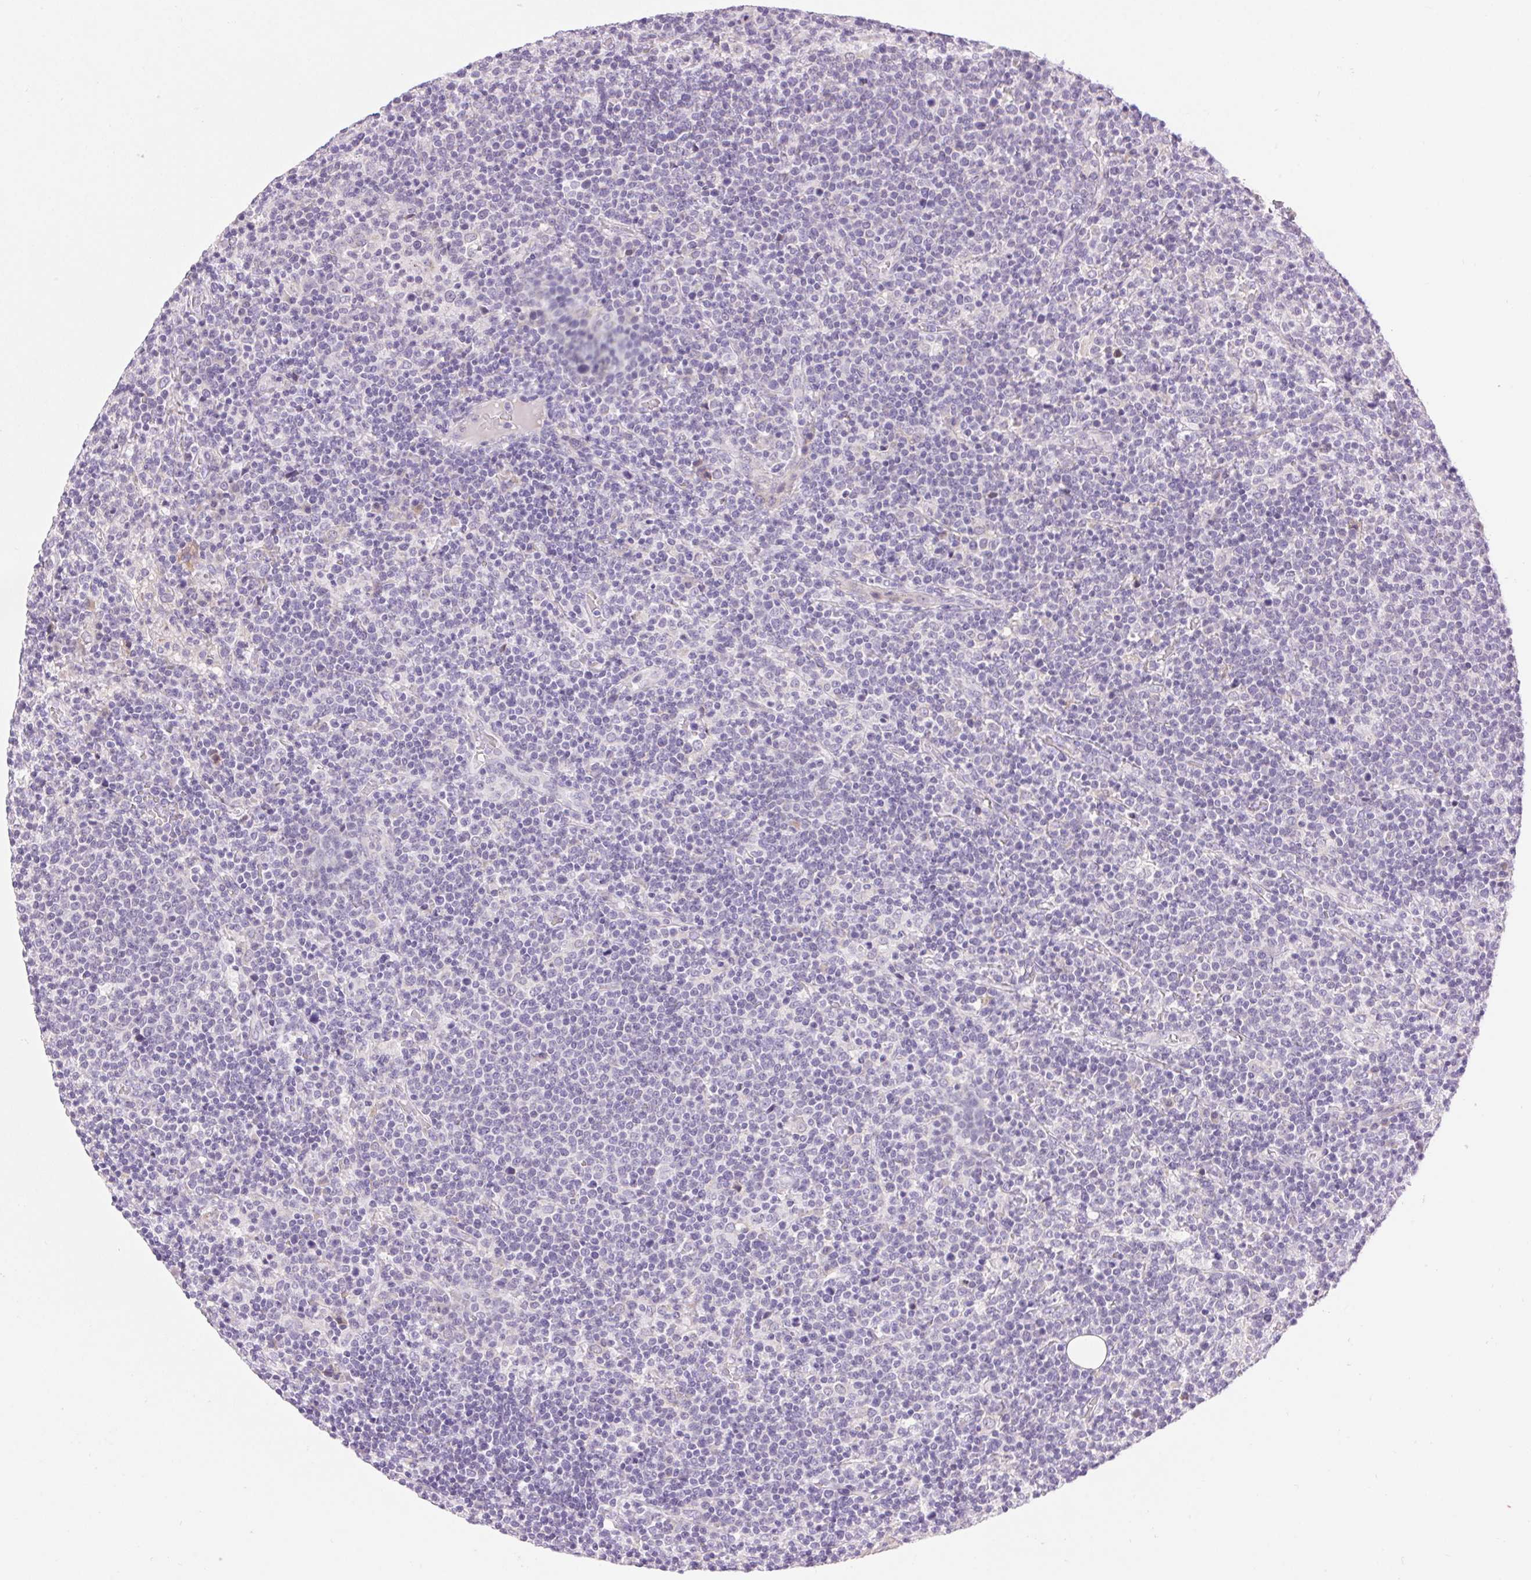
{"staining": {"intensity": "negative", "quantity": "none", "location": "none"}, "tissue": "lymphoma", "cell_type": "Tumor cells", "image_type": "cancer", "snomed": [{"axis": "morphology", "description": "Malignant lymphoma, non-Hodgkin's type, High grade"}, {"axis": "topography", "description": "Lymph node"}], "caption": "Immunohistochemistry of human high-grade malignant lymphoma, non-Hodgkin's type exhibits no positivity in tumor cells.", "gene": "ARHGAP11B", "patient": {"sex": "male", "age": 61}}